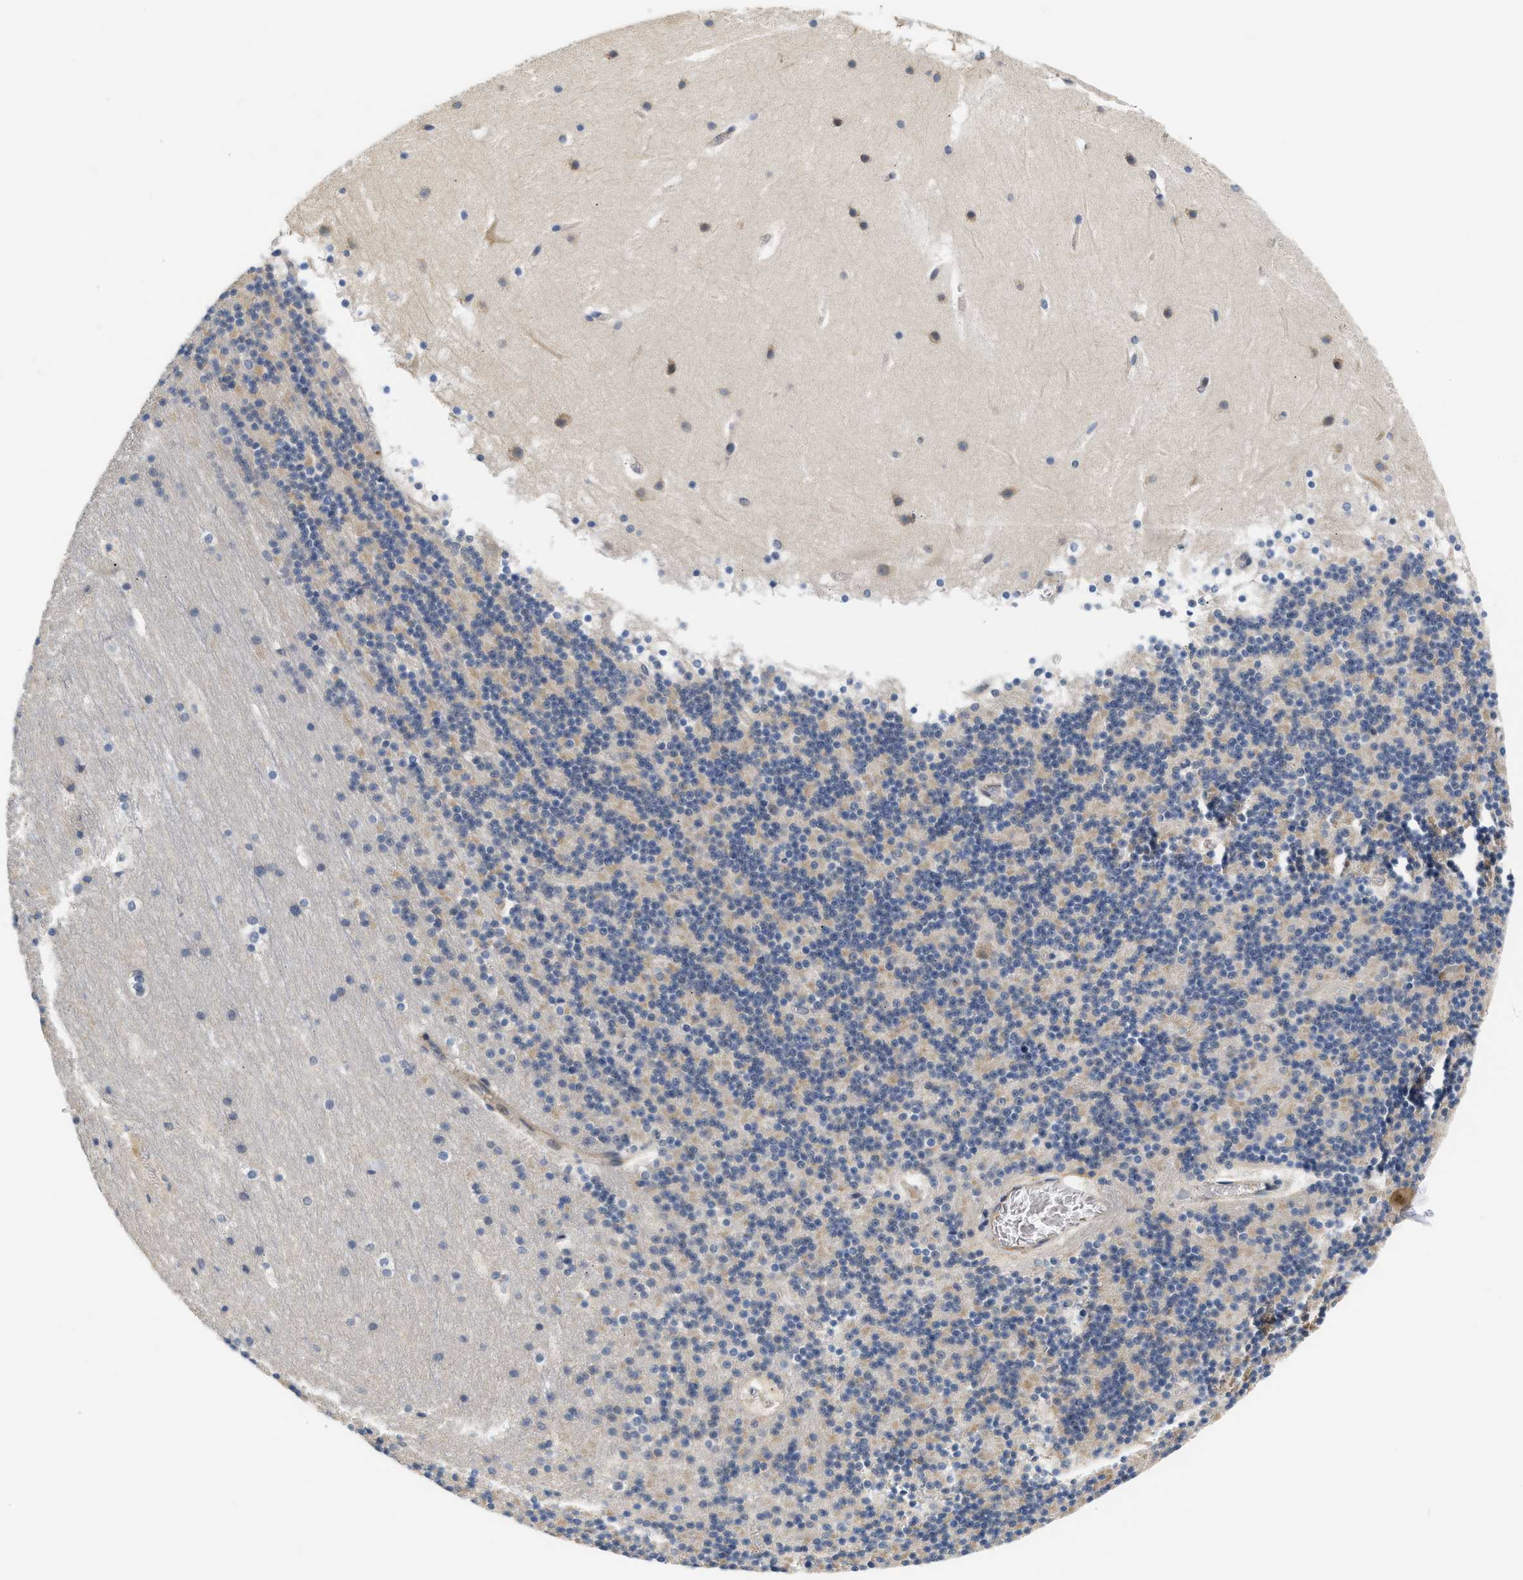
{"staining": {"intensity": "weak", "quantity": "<25%", "location": "cytoplasmic/membranous"}, "tissue": "cerebellum", "cell_type": "Cells in granular layer", "image_type": "normal", "snomed": [{"axis": "morphology", "description": "Normal tissue, NOS"}, {"axis": "topography", "description": "Cerebellum"}], "caption": "Unremarkable cerebellum was stained to show a protein in brown. There is no significant expression in cells in granular layer. (Brightfield microscopy of DAB (3,3'-diaminobenzidine) immunohistochemistry at high magnification).", "gene": "TNIP2", "patient": {"sex": "male", "age": 45}}